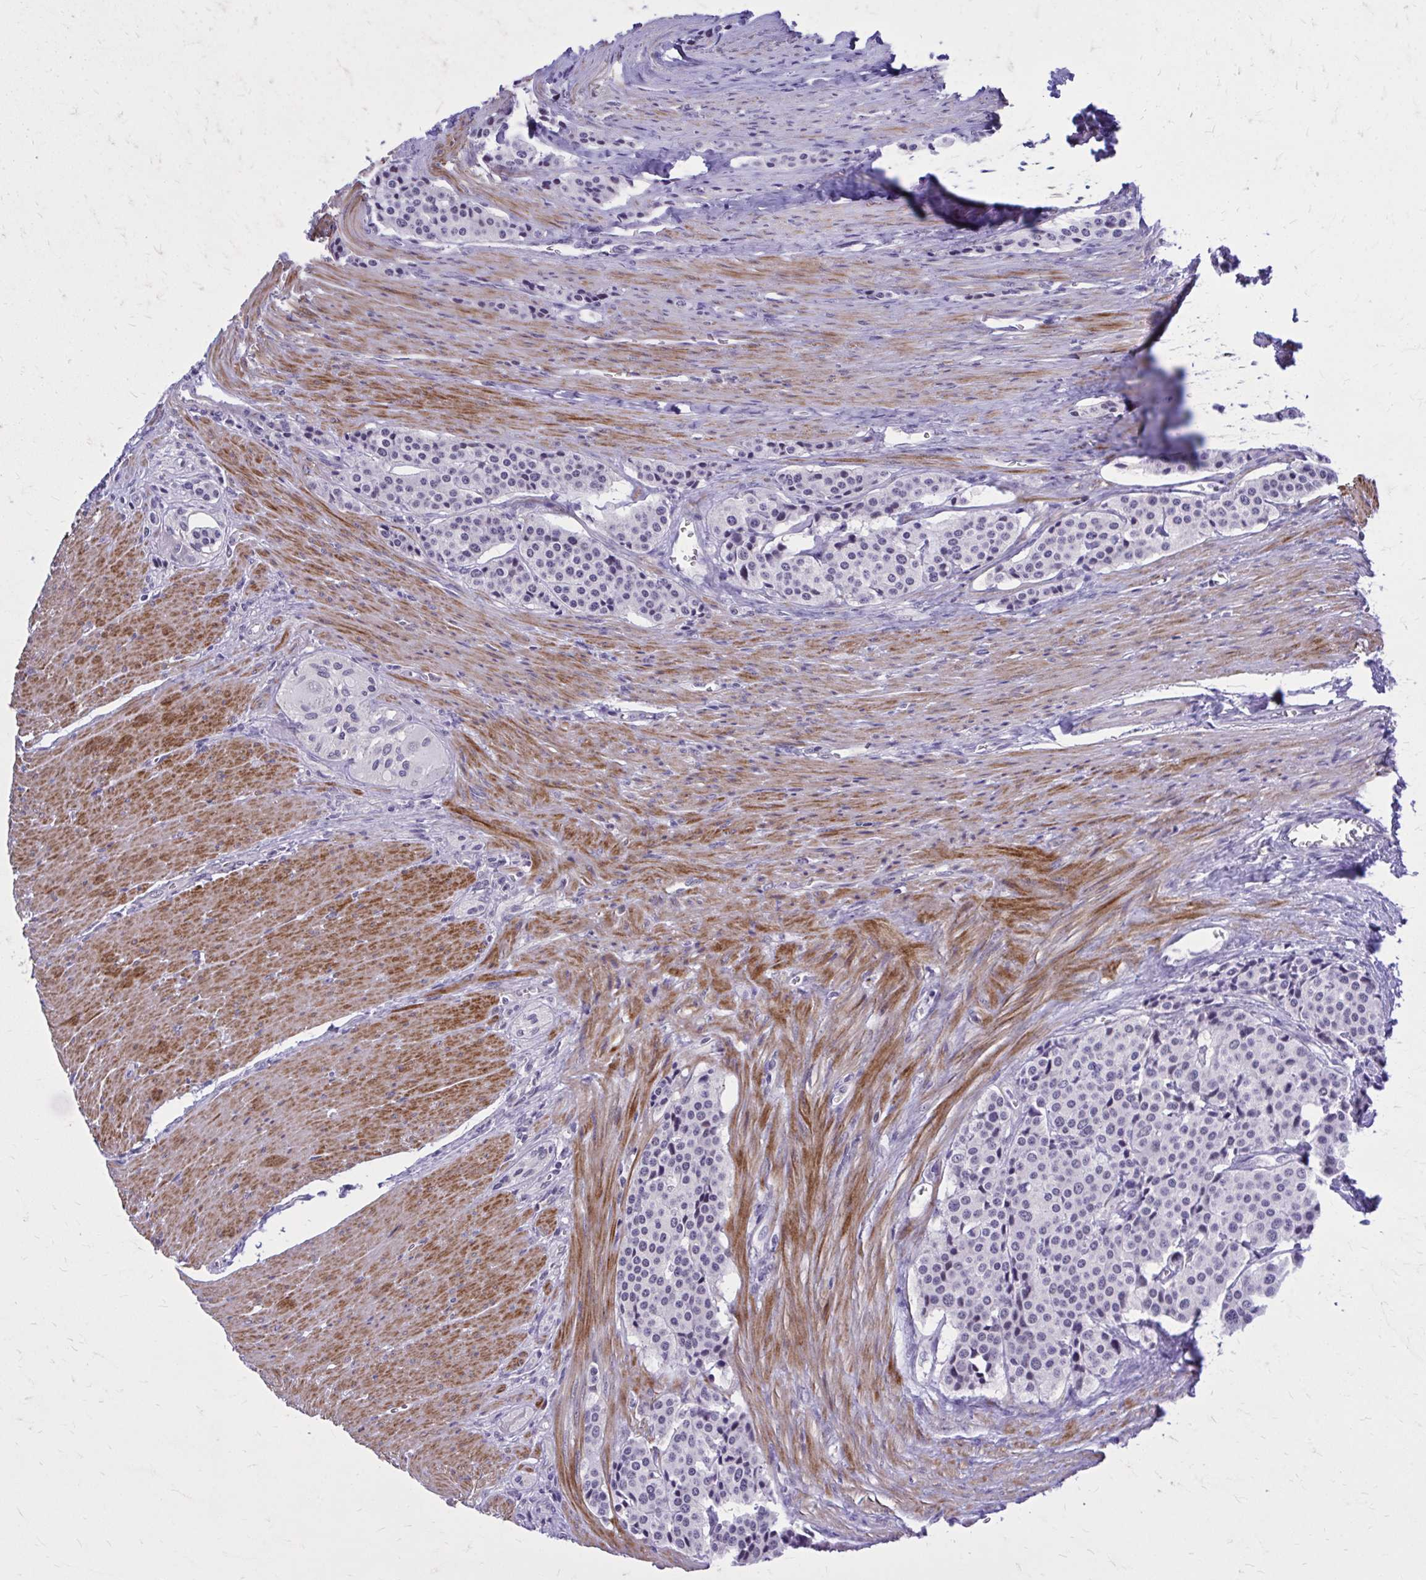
{"staining": {"intensity": "negative", "quantity": "none", "location": "none"}, "tissue": "carcinoid", "cell_type": "Tumor cells", "image_type": "cancer", "snomed": [{"axis": "morphology", "description": "Carcinoid, malignant, NOS"}, {"axis": "topography", "description": "Small intestine"}], "caption": "Tumor cells show no significant protein positivity in carcinoid.", "gene": "ZBTB25", "patient": {"sex": "male", "age": 73}}